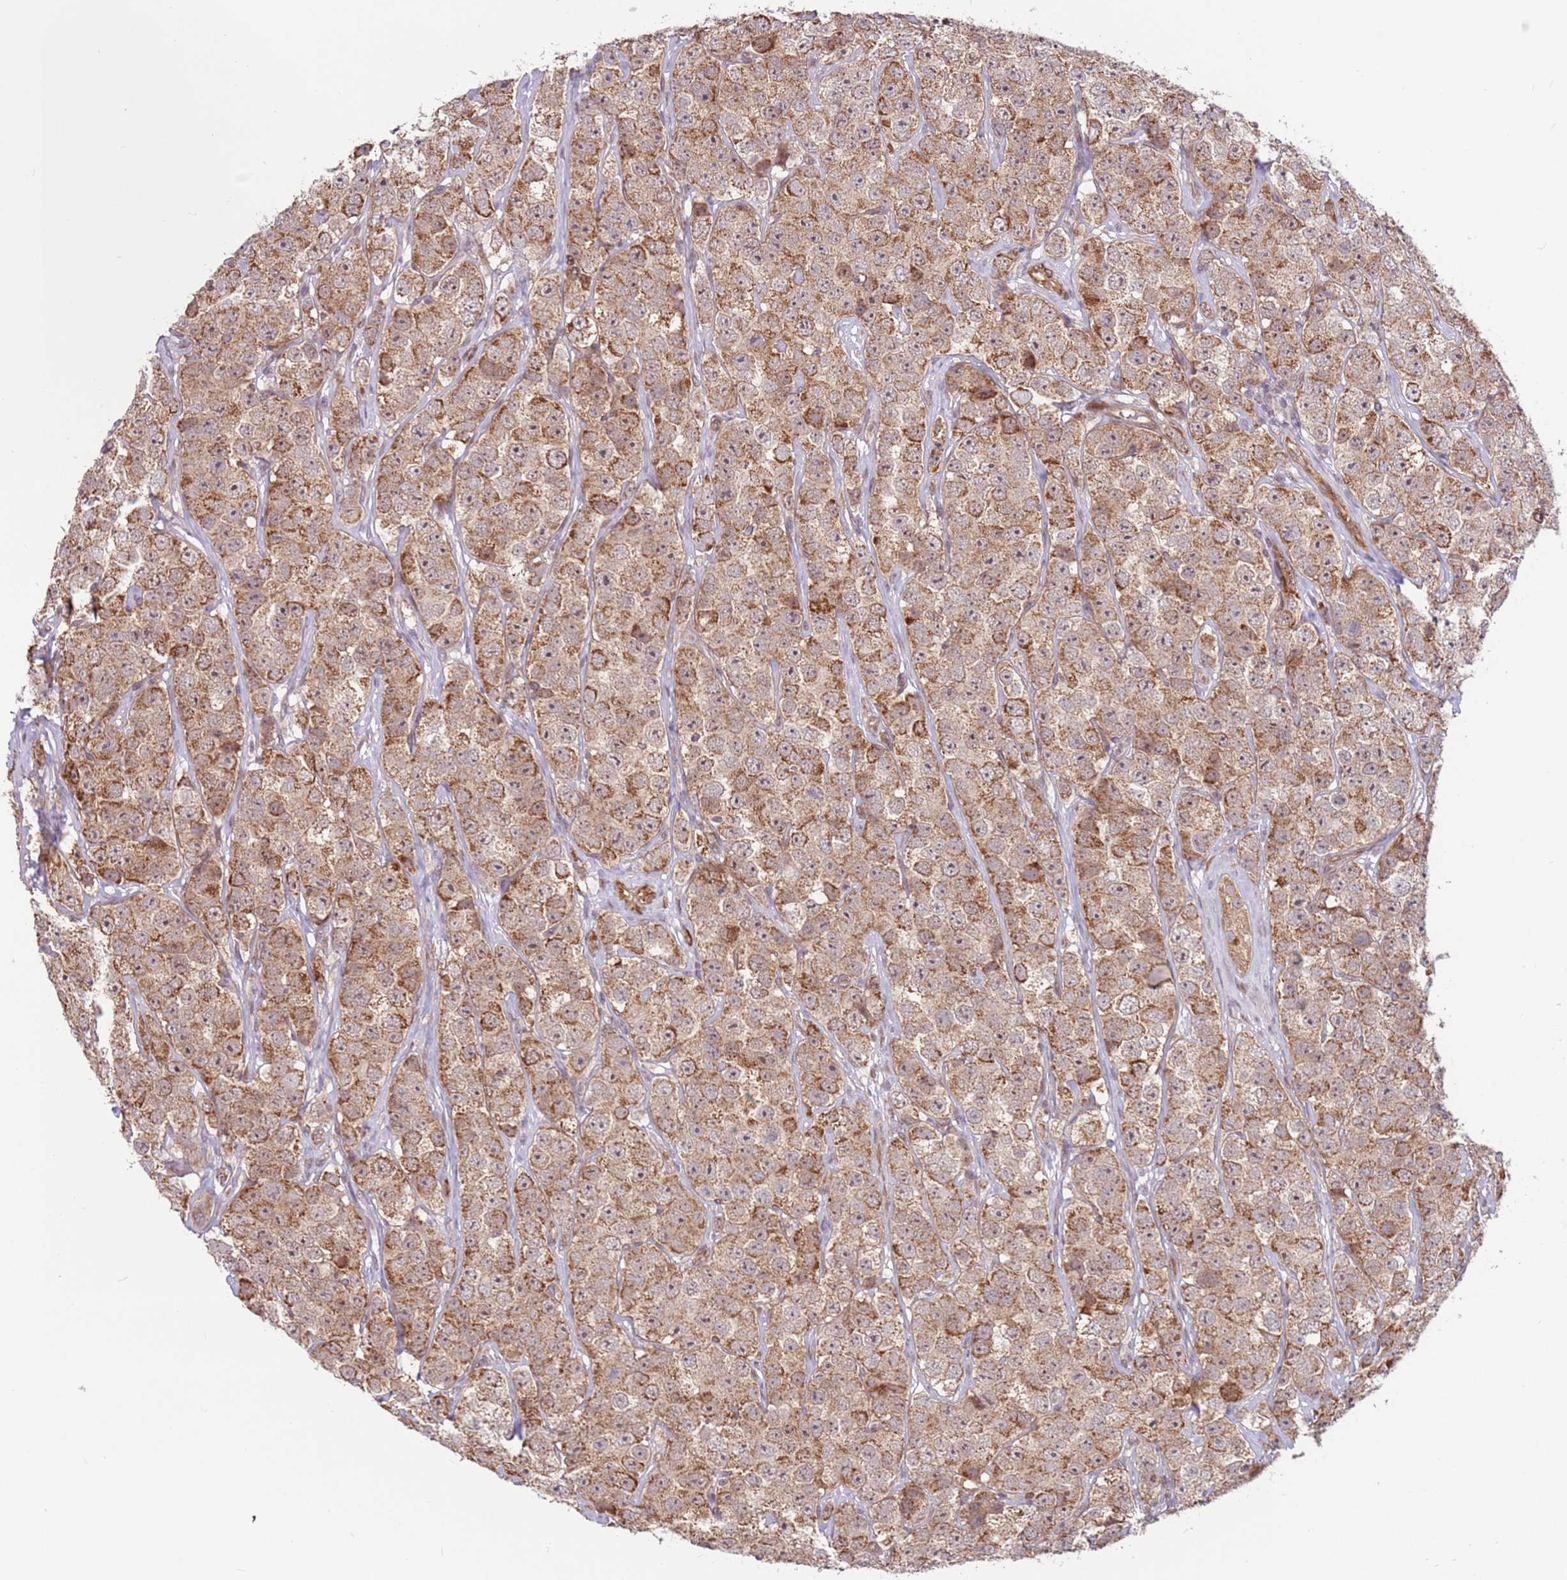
{"staining": {"intensity": "moderate", "quantity": ">75%", "location": "cytoplasmic/membranous"}, "tissue": "testis cancer", "cell_type": "Tumor cells", "image_type": "cancer", "snomed": [{"axis": "morphology", "description": "Seminoma, NOS"}, {"axis": "topography", "description": "Testis"}], "caption": "The immunohistochemical stain labels moderate cytoplasmic/membranous positivity in tumor cells of testis cancer tissue.", "gene": "DCAF4", "patient": {"sex": "male", "age": 28}}